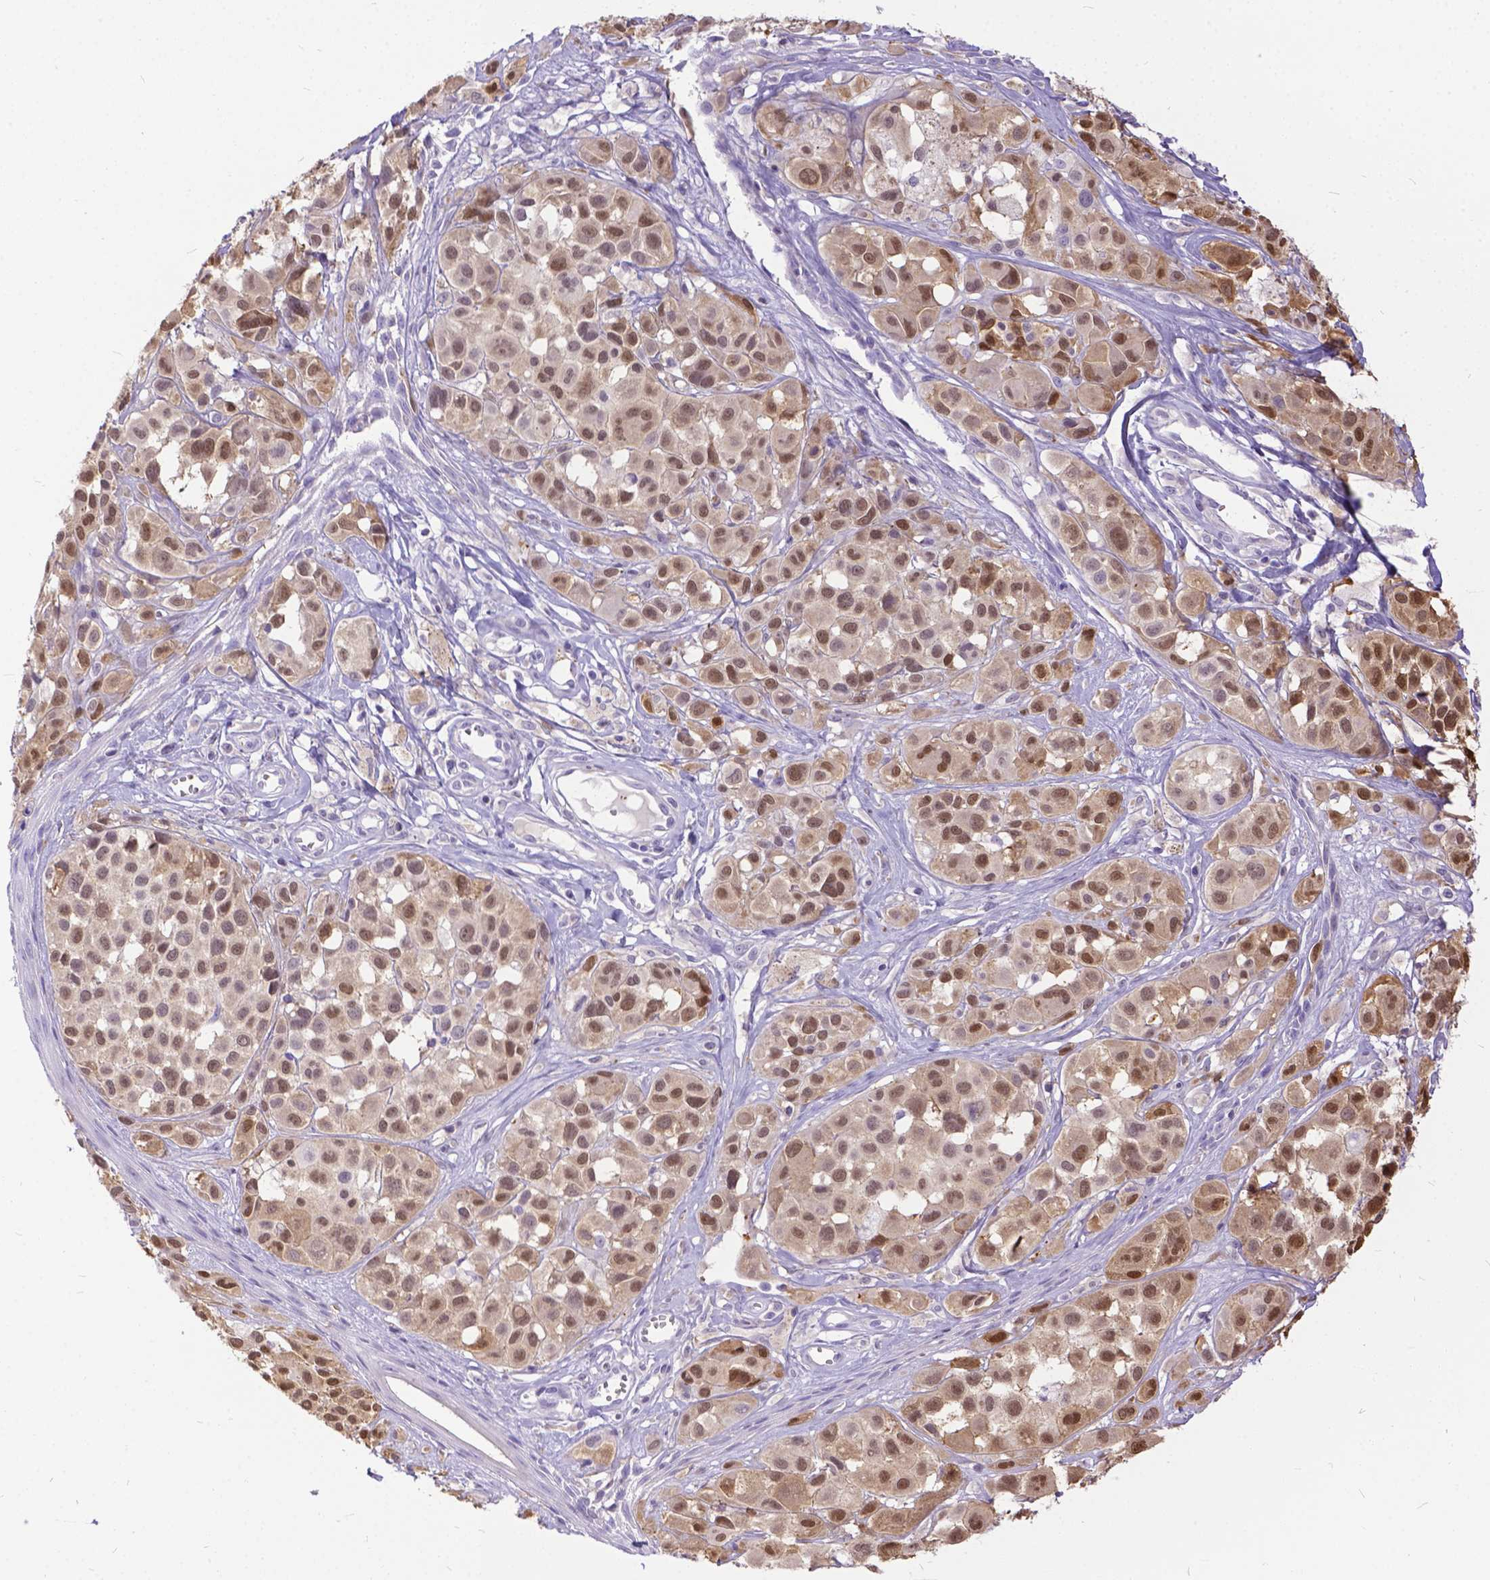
{"staining": {"intensity": "moderate", "quantity": "25%-75%", "location": "cytoplasmic/membranous,nuclear"}, "tissue": "melanoma", "cell_type": "Tumor cells", "image_type": "cancer", "snomed": [{"axis": "morphology", "description": "Malignant melanoma, NOS"}, {"axis": "topography", "description": "Skin"}], "caption": "There is medium levels of moderate cytoplasmic/membranous and nuclear positivity in tumor cells of malignant melanoma, as demonstrated by immunohistochemical staining (brown color).", "gene": "TMEM169", "patient": {"sex": "male", "age": 77}}